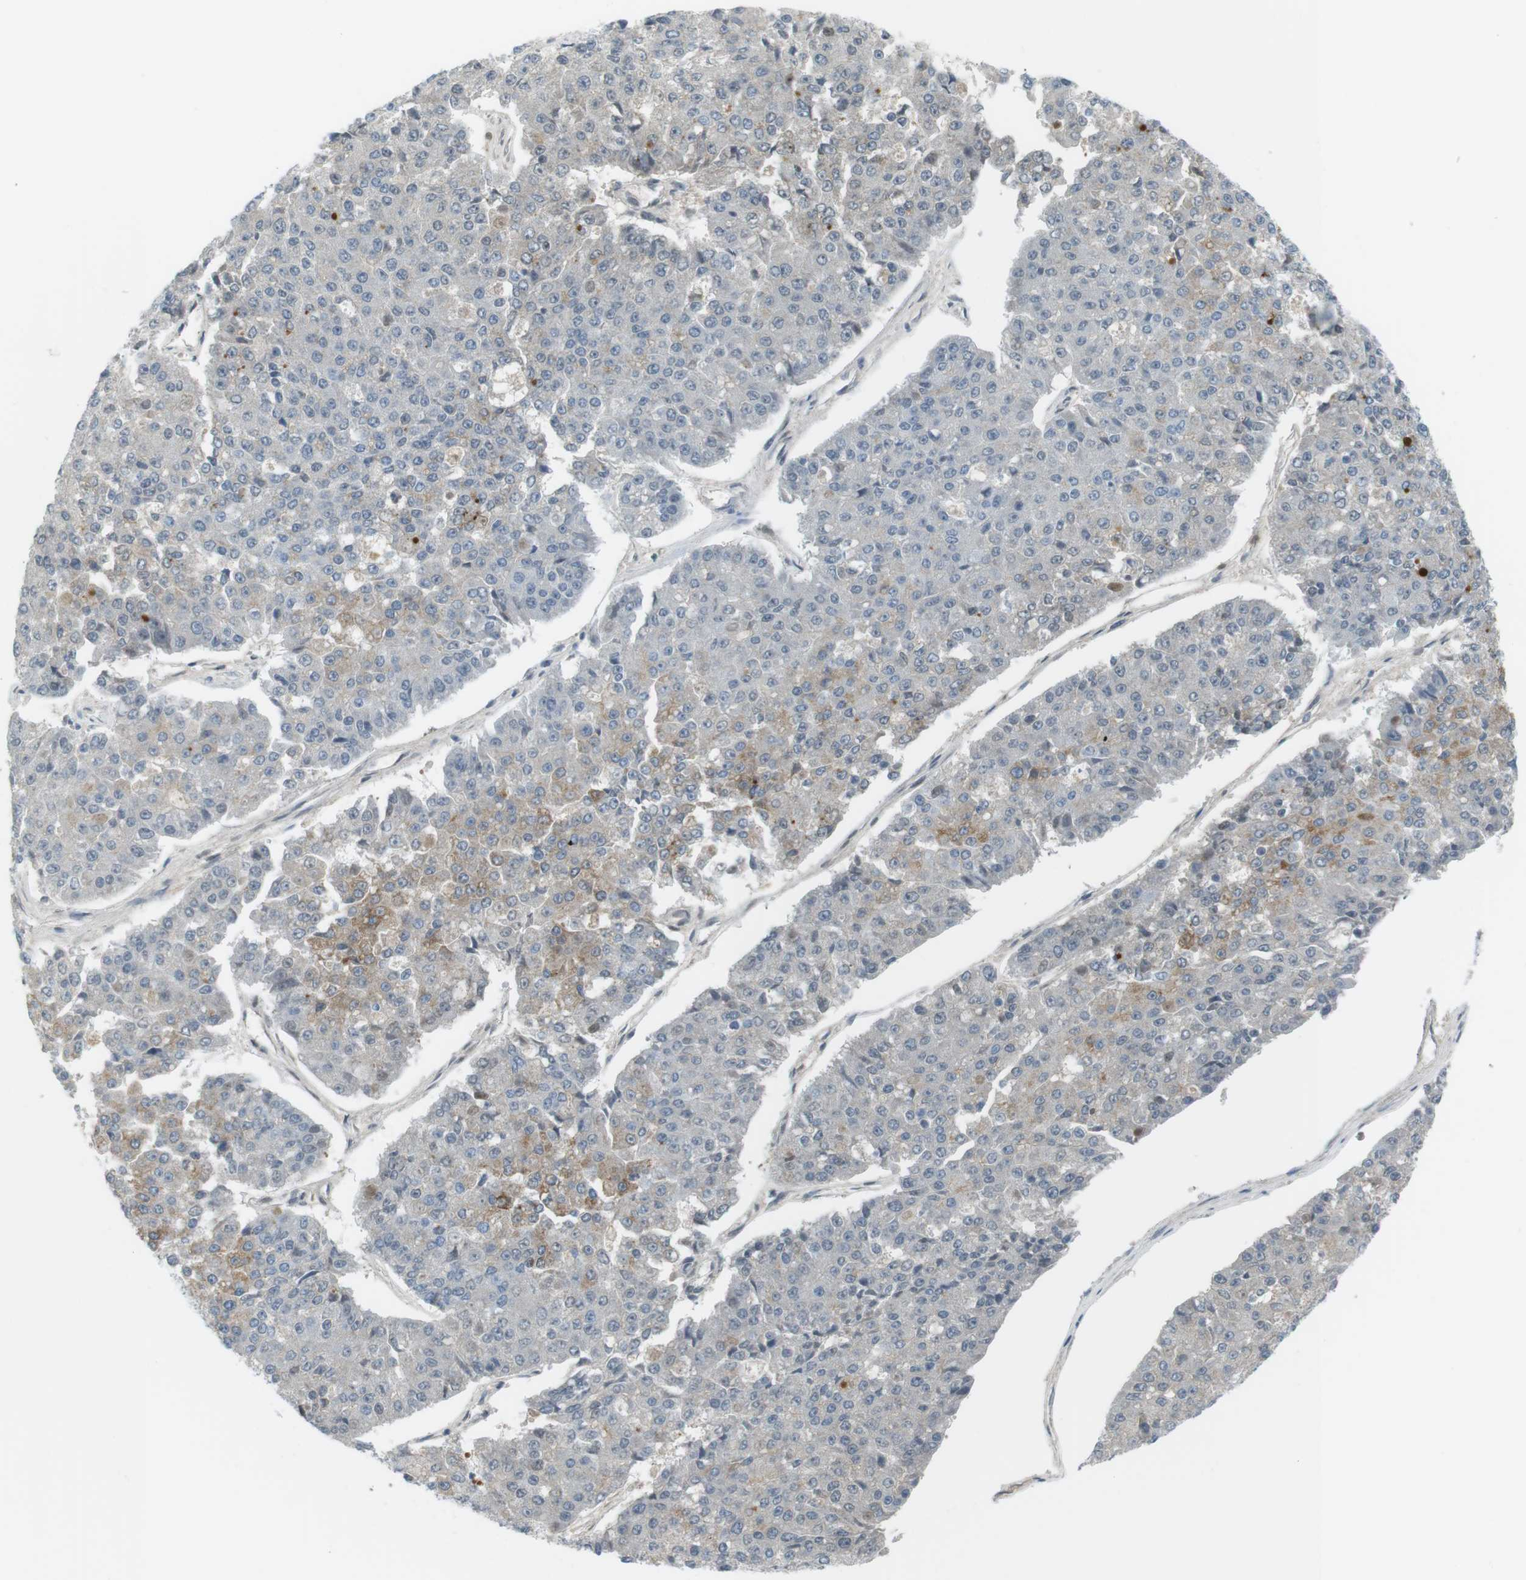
{"staining": {"intensity": "weak", "quantity": "<25%", "location": "cytoplasmic/membranous"}, "tissue": "pancreatic cancer", "cell_type": "Tumor cells", "image_type": "cancer", "snomed": [{"axis": "morphology", "description": "Adenocarcinoma, NOS"}, {"axis": "topography", "description": "Pancreas"}], "caption": "This micrograph is of adenocarcinoma (pancreatic) stained with immunohistochemistry (IHC) to label a protein in brown with the nuclei are counter-stained blue. There is no staining in tumor cells. (IHC, brightfield microscopy, high magnification).", "gene": "AZGP1", "patient": {"sex": "male", "age": 50}}